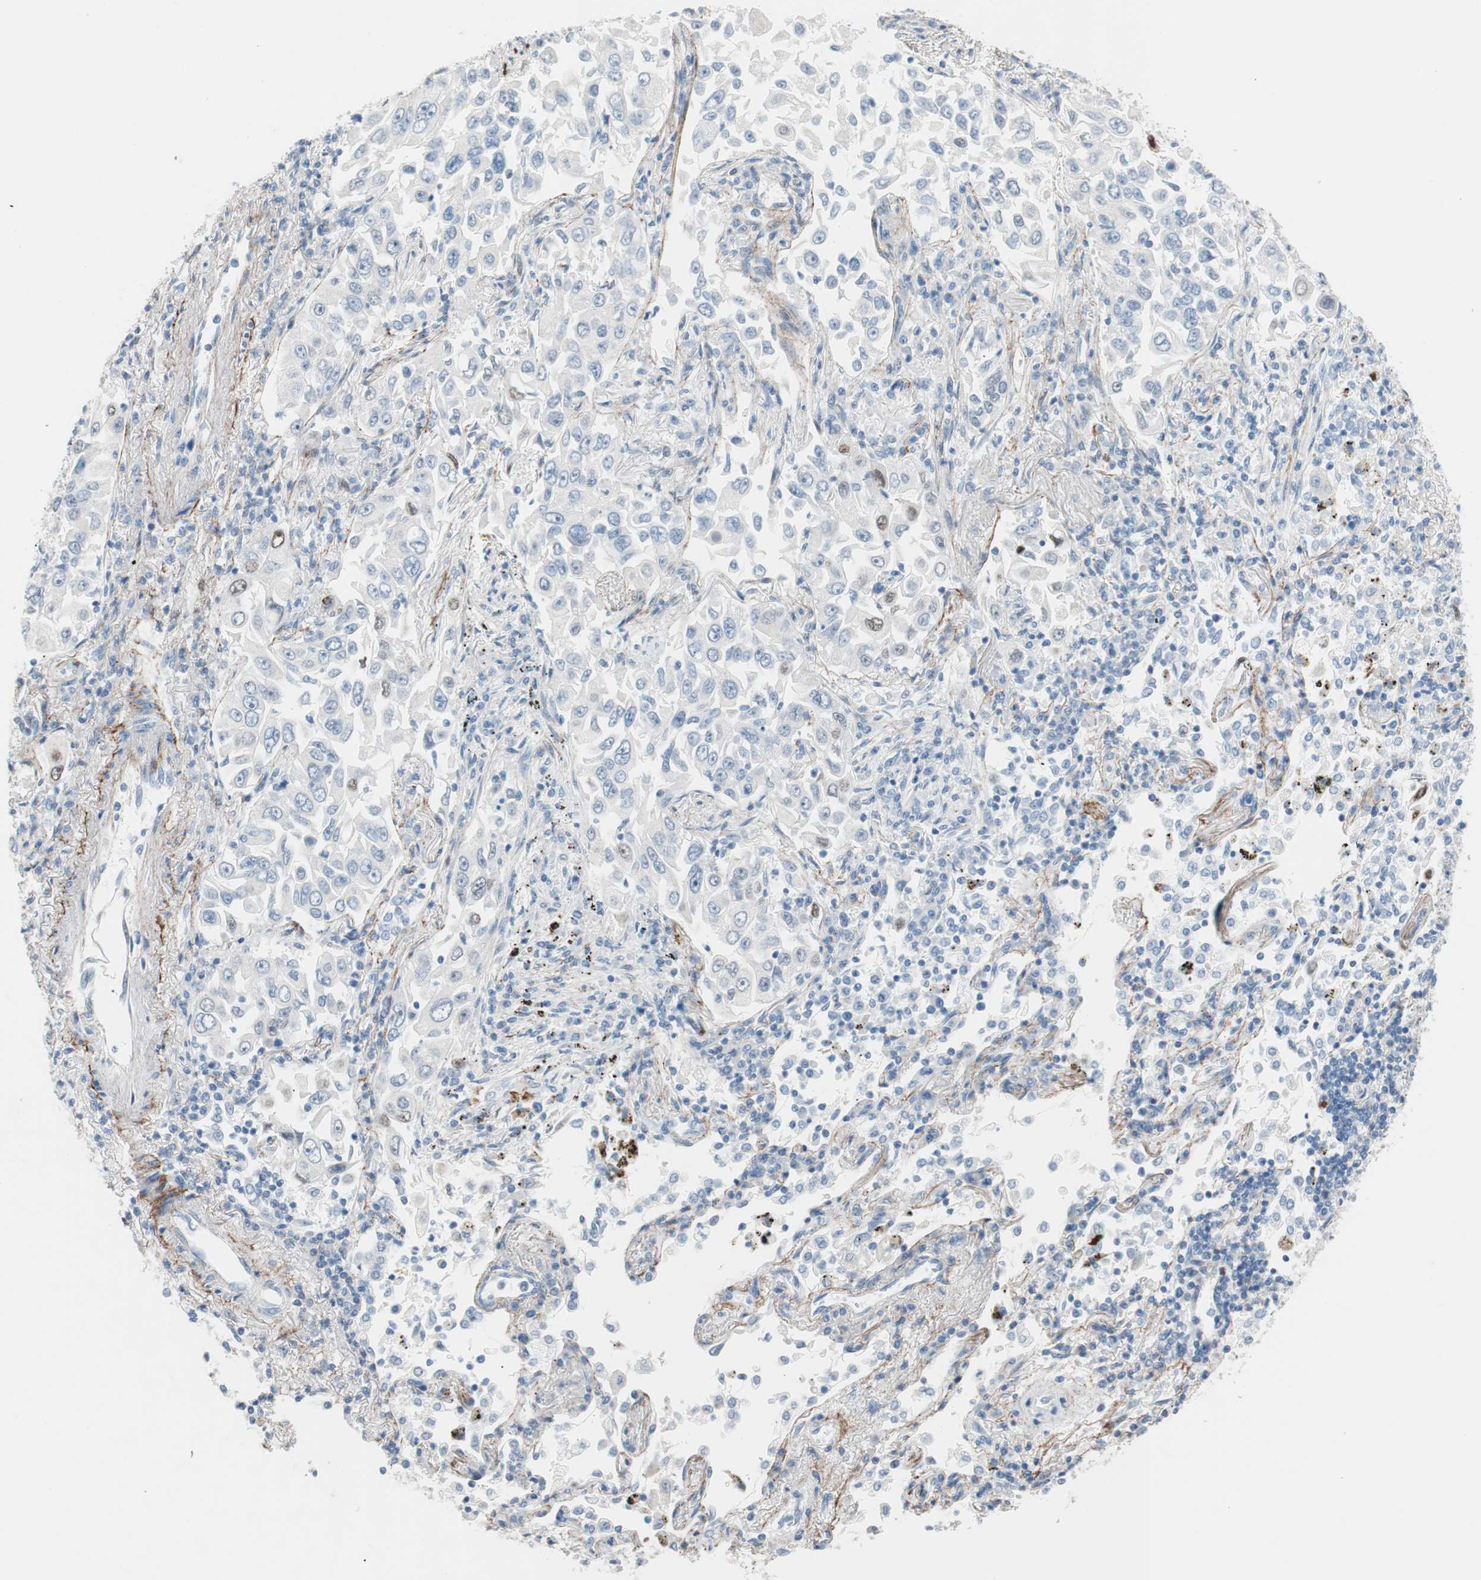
{"staining": {"intensity": "moderate", "quantity": "<25%", "location": "nuclear"}, "tissue": "lung cancer", "cell_type": "Tumor cells", "image_type": "cancer", "snomed": [{"axis": "morphology", "description": "Adenocarcinoma, NOS"}, {"axis": "topography", "description": "Lung"}], "caption": "Lung cancer (adenocarcinoma) stained with a brown dye reveals moderate nuclear positive positivity in approximately <25% of tumor cells.", "gene": "FOSL1", "patient": {"sex": "male", "age": 84}}